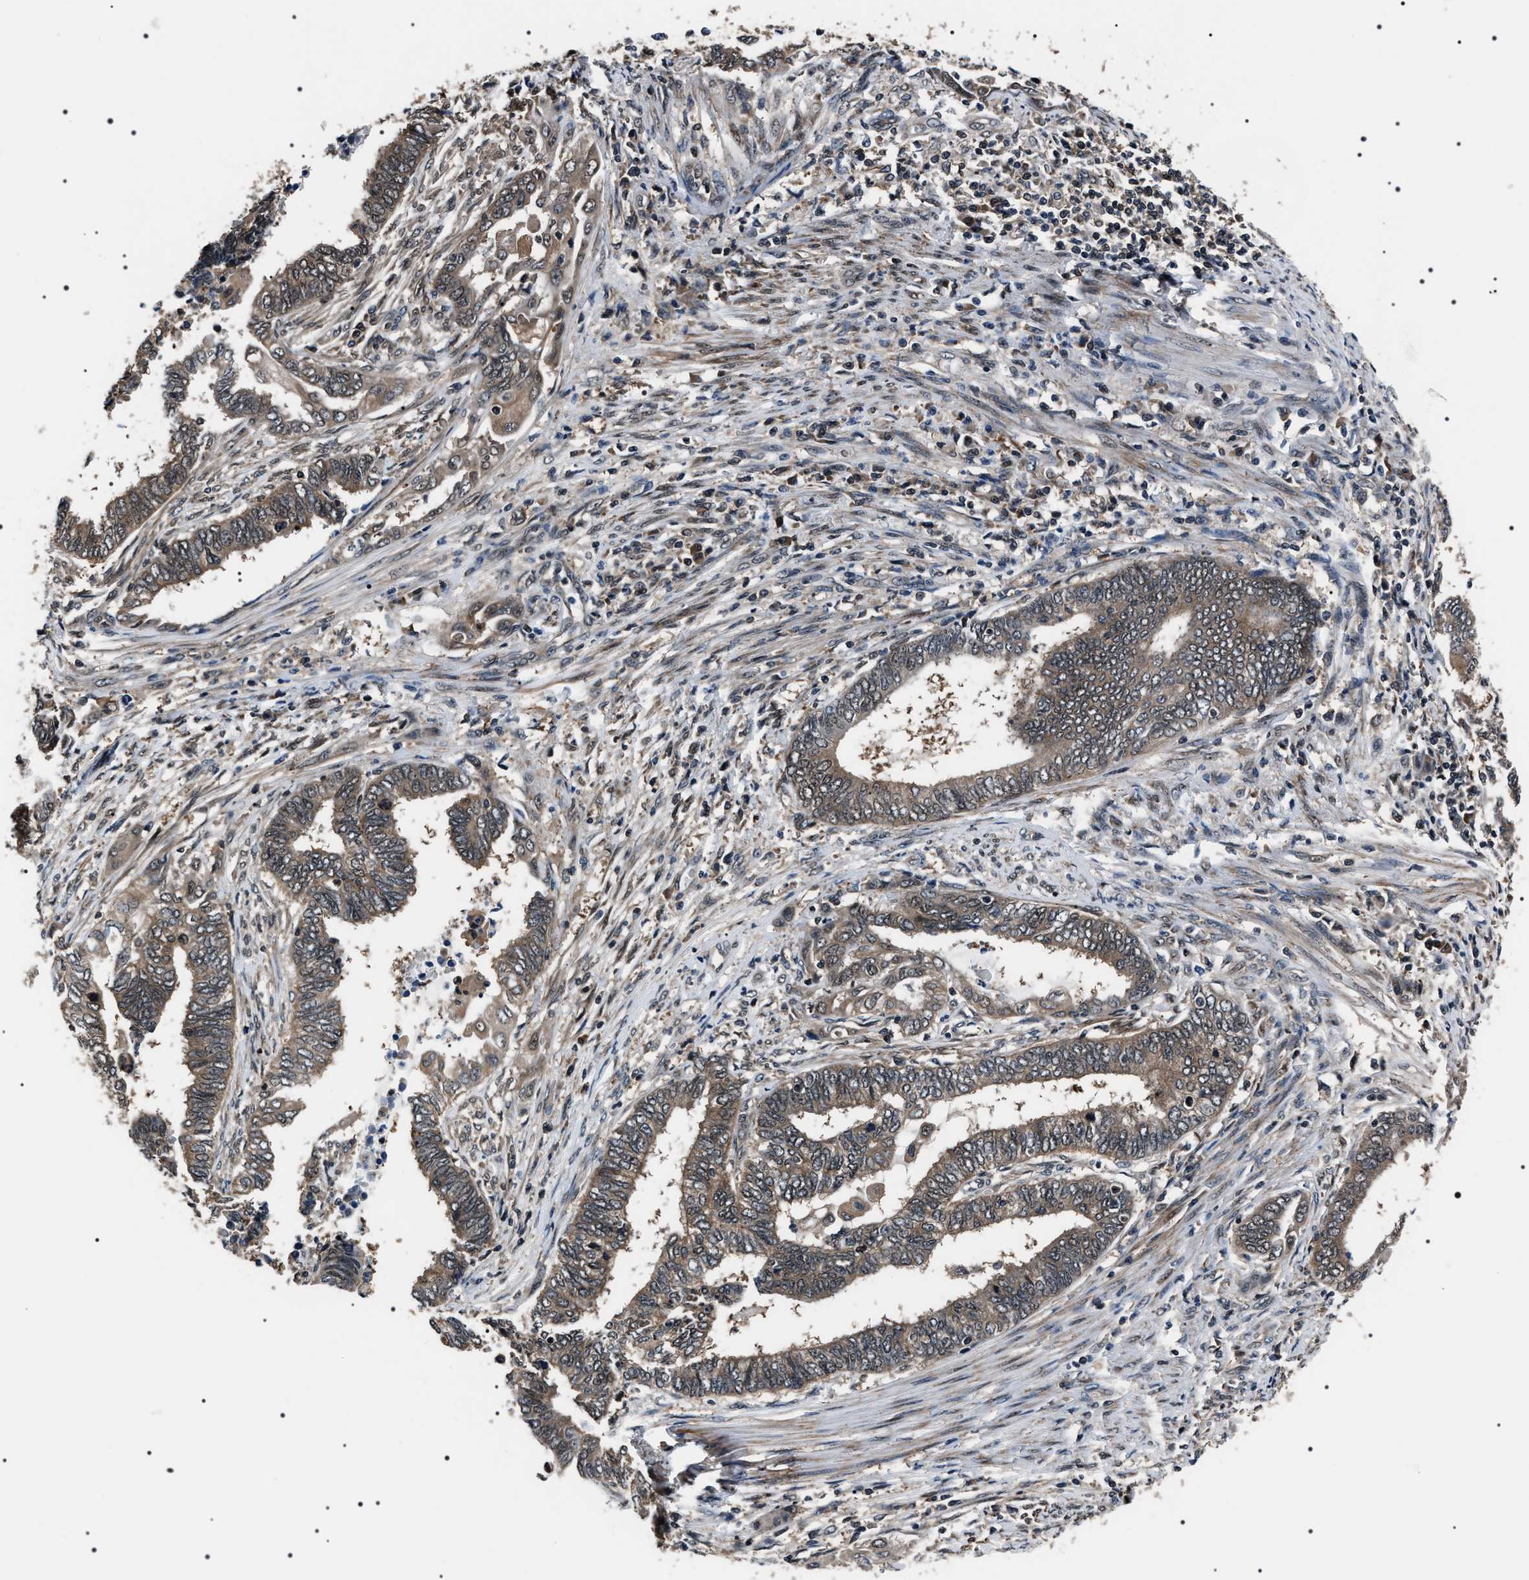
{"staining": {"intensity": "moderate", "quantity": ">75%", "location": "cytoplasmic/membranous"}, "tissue": "endometrial cancer", "cell_type": "Tumor cells", "image_type": "cancer", "snomed": [{"axis": "morphology", "description": "Adenocarcinoma, NOS"}, {"axis": "topography", "description": "Uterus"}, {"axis": "topography", "description": "Endometrium"}], "caption": "Protein staining of endometrial cancer (adenocarcinoma) tissue shows moderate cytoplasmic/membranous staining in about >75% of tumor cells.", "gene": "SIPA1", "patient": {"sex": "female", "age": 70}}